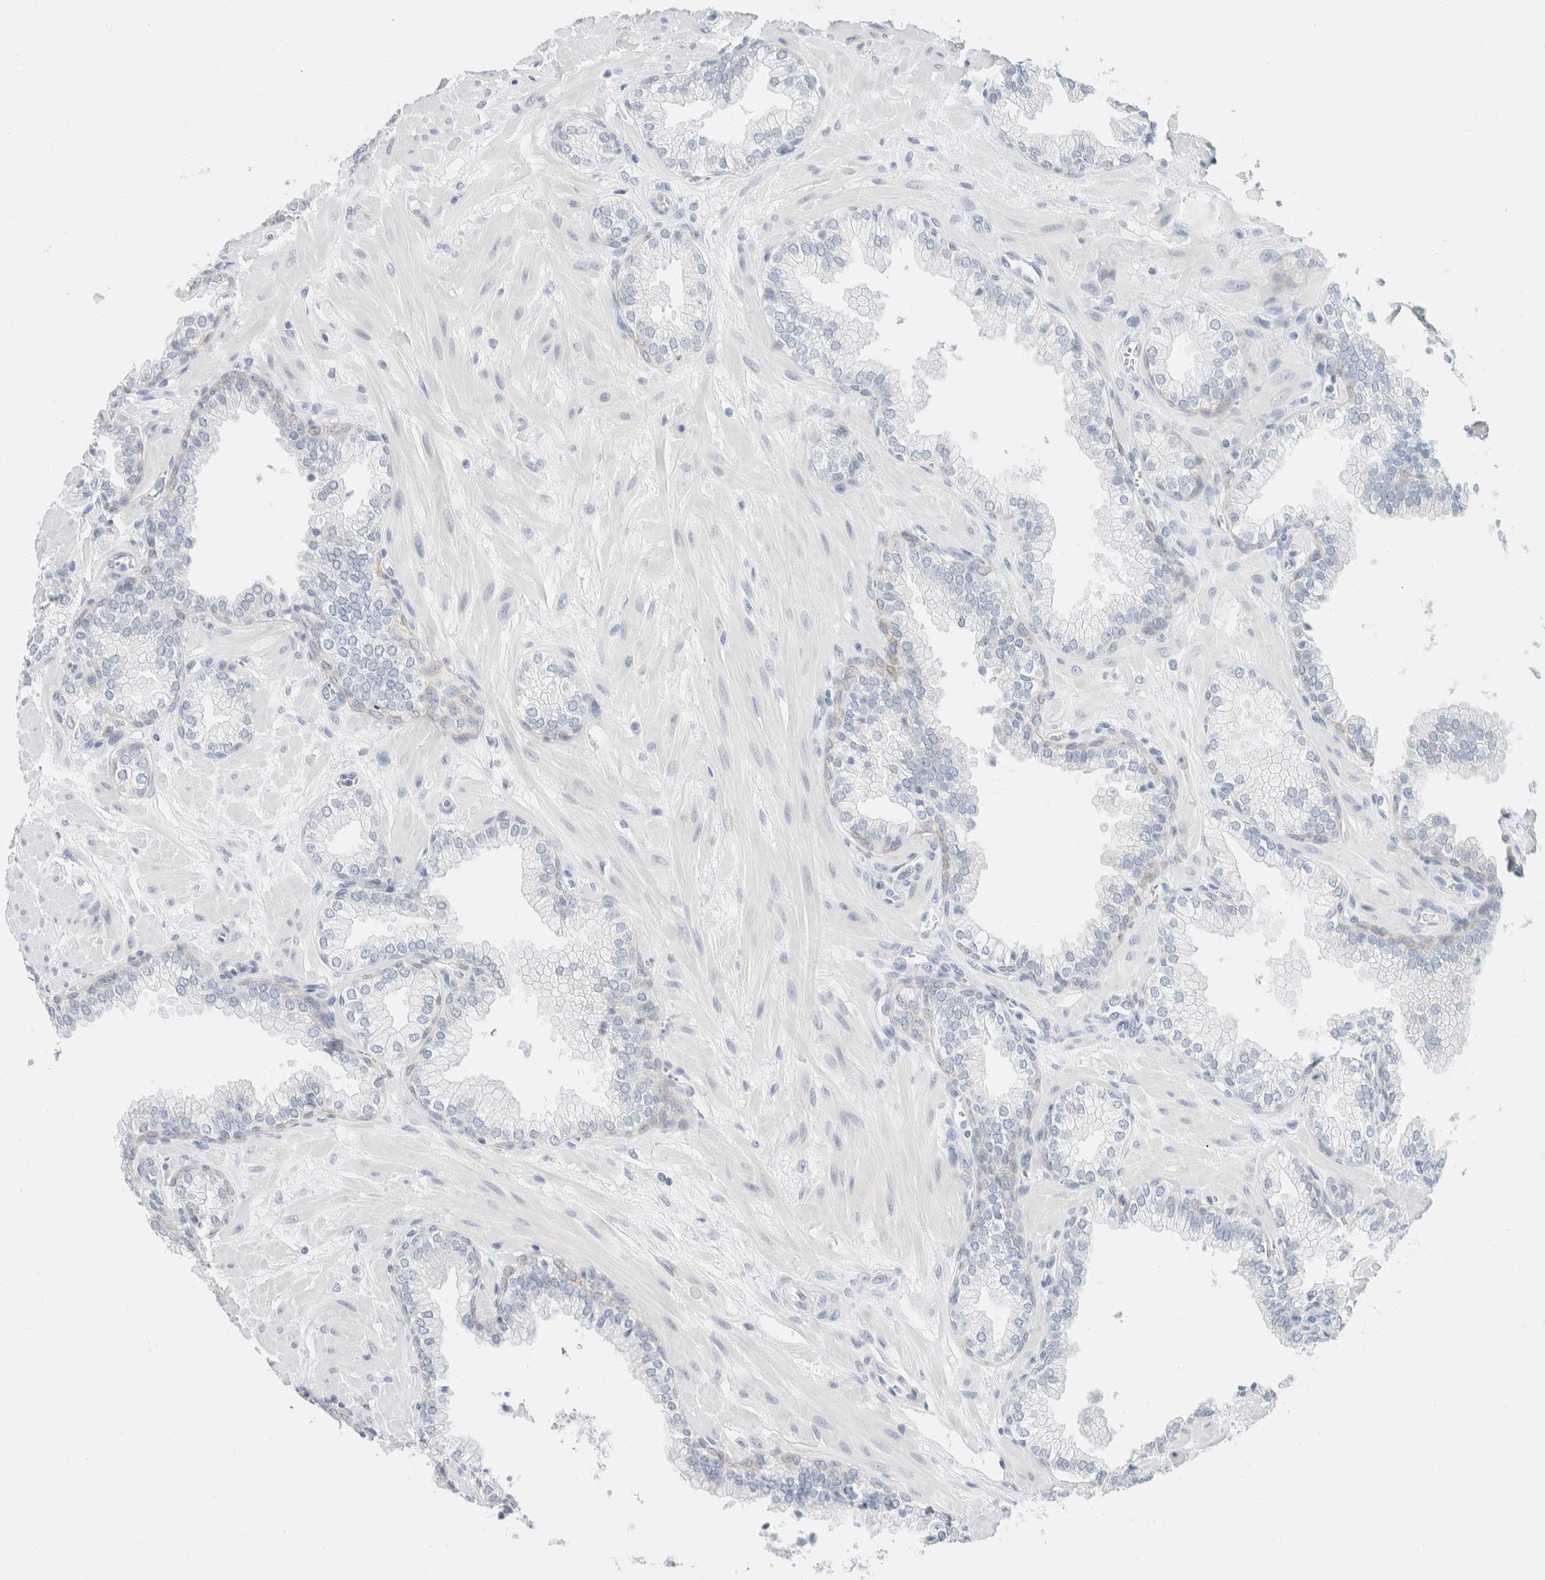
{"staining": {"intensity": "weak", "quantity": "<25%", "location": "cytoplasmic/membranous"}, "tissue": "prostate", "cell_type": "Glandular cells", "image_type": "normal", "snomed": [{"axis": "morphology", "description": "Normal tissue, NOS"}, {"axis": "morphology", "description": "Urothelial carcinoma, Low grade"}, {"axis": "topography", "description": "Urinary bladder"}, {"axis": "topography", "description": "Prostate"}], "caption": "DAB (3,3'-diaminobenzidine) immunohistochemical staining of unremarkable human prostate displays no significant staining in glandular cells.", "gene": "KRT20", "patient": {"sex": "male", "age": 60}}